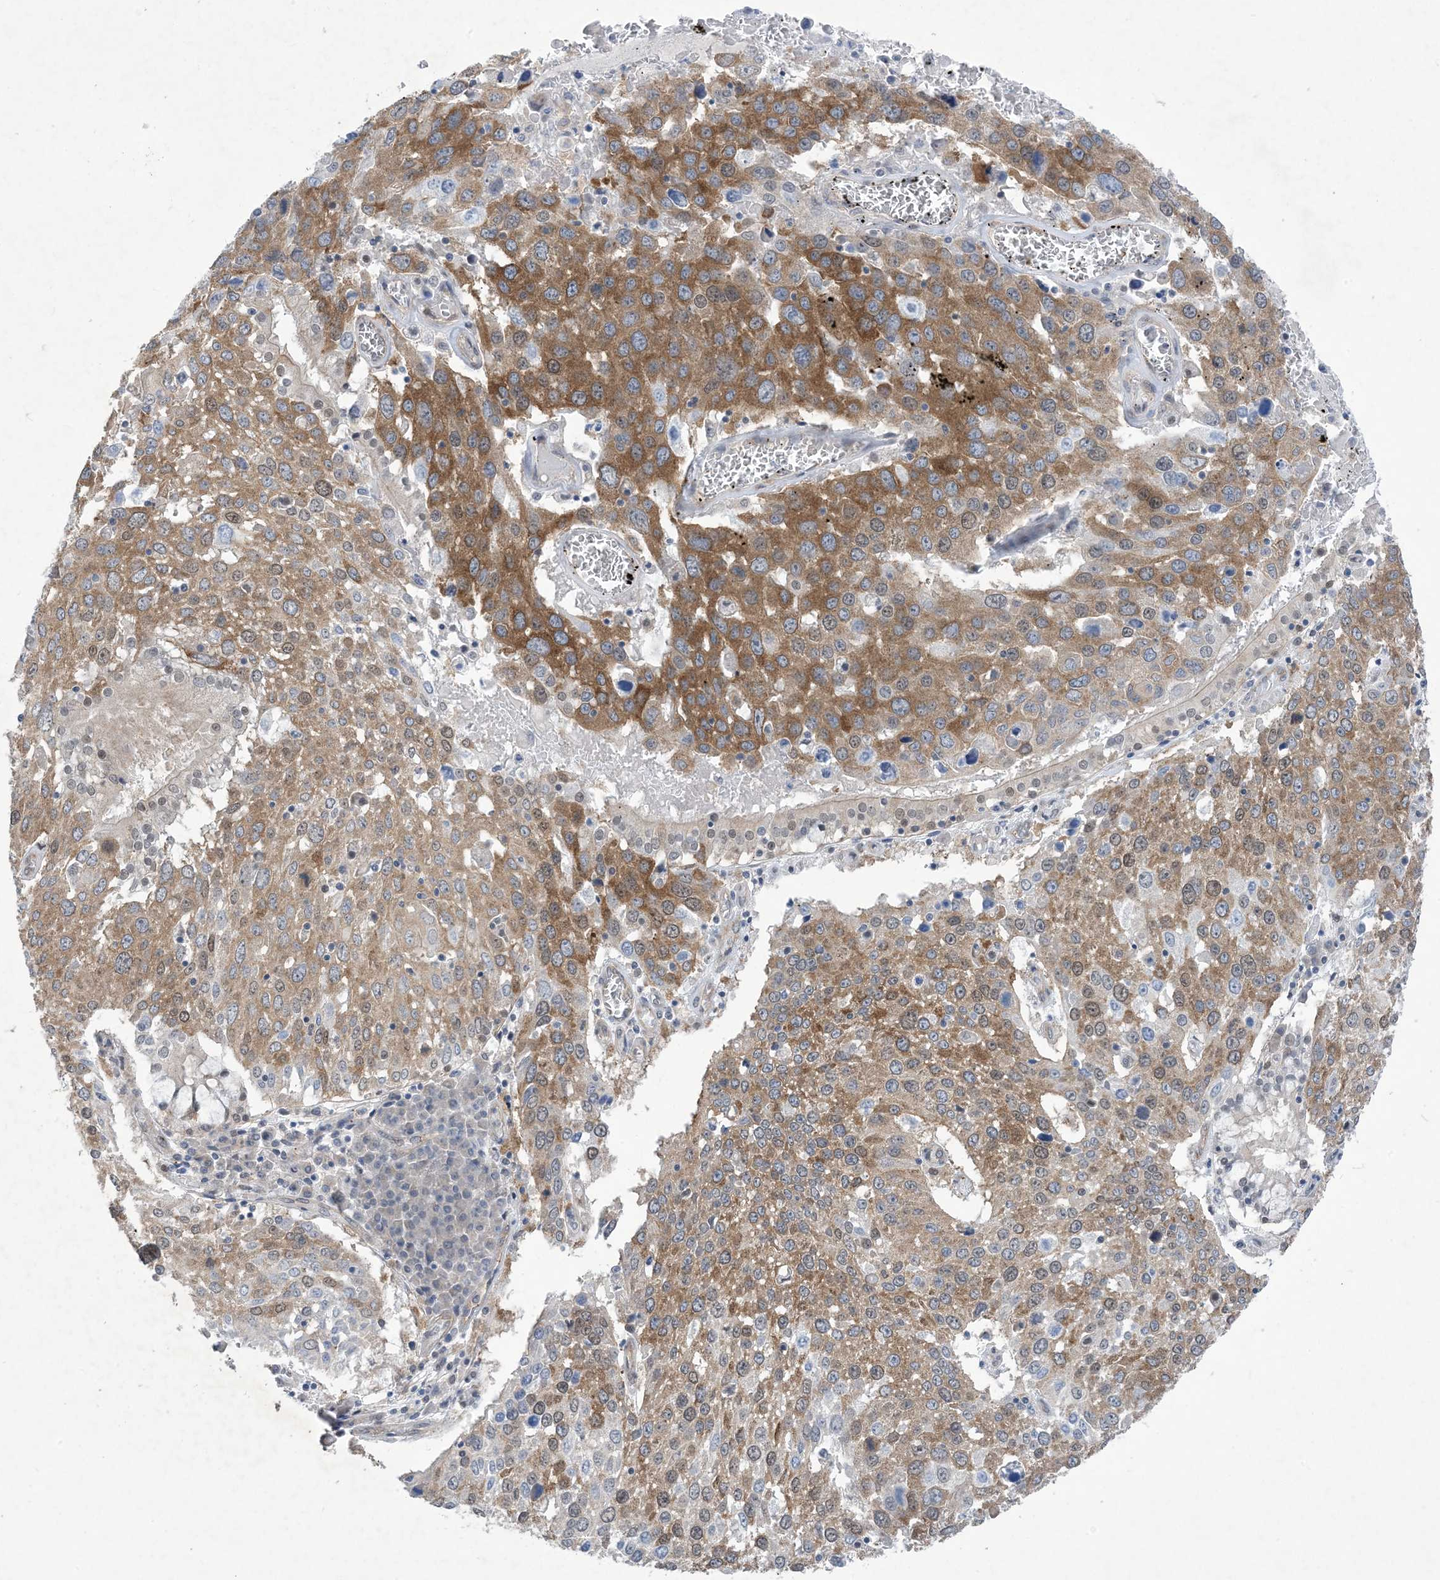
{"staining": {"intensity": "moderate", "quantity": "25%-75%", "location": "cytoplasmic/membranous"}, "tissue": "lung cancer", "cell_type": "Tumor cells", "image_type": "cancer", "snomed": [{"axis": "morphology", "description": "Squamous cell carcinoma, NOS"}, {"axis": "topography", "description": "Lung"}], "caption": "Immunohistochemistry (IHC) of lung squamous cell carcinoma shows medium levels of moderate cytoplasmic/membranous positivity in approximately 25%-75% of tumor cells.", "gene": "EHBP1", "patient": {"sex": "male", "age": 65}}